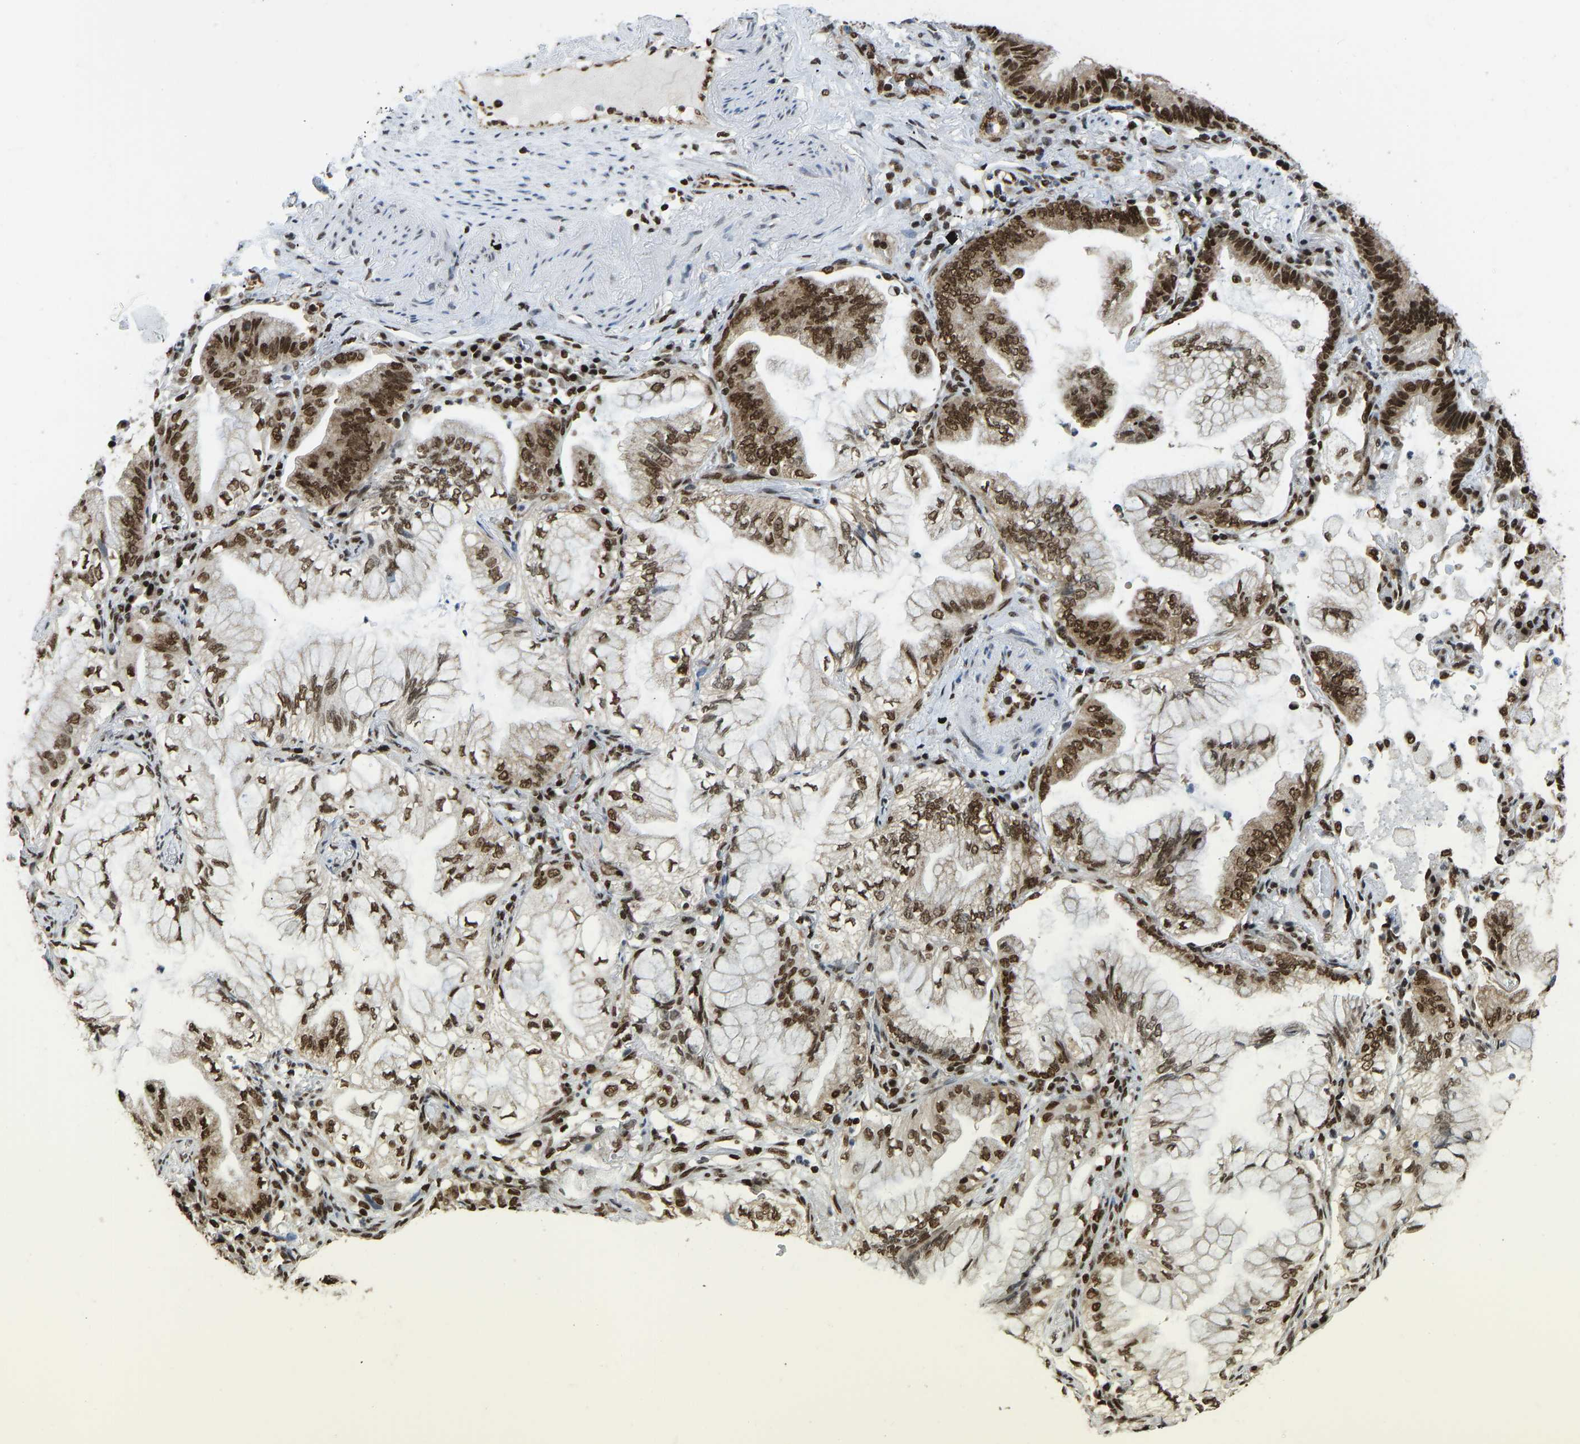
{"staining": {"intensity": "strong", "quantity": ">75%", "location": "nuclear"}, "tissue": "lung cancer", "cell_type": "Tumor cells", "image_type": "cancer", "snomed": [{"axis": "morphology", "description": "Adenocarcinoma, NOS"}, {"axis": "topography", "description": "Lung"}], "caption": "Brown immunohistochemical staining in human lung cancer (adenocarcinoma) shows strong nuclear positivity in approximately >75% of tumor cells.", "gene": "ZSCAN20", "patient": {"sex": "female", "age": 70}}